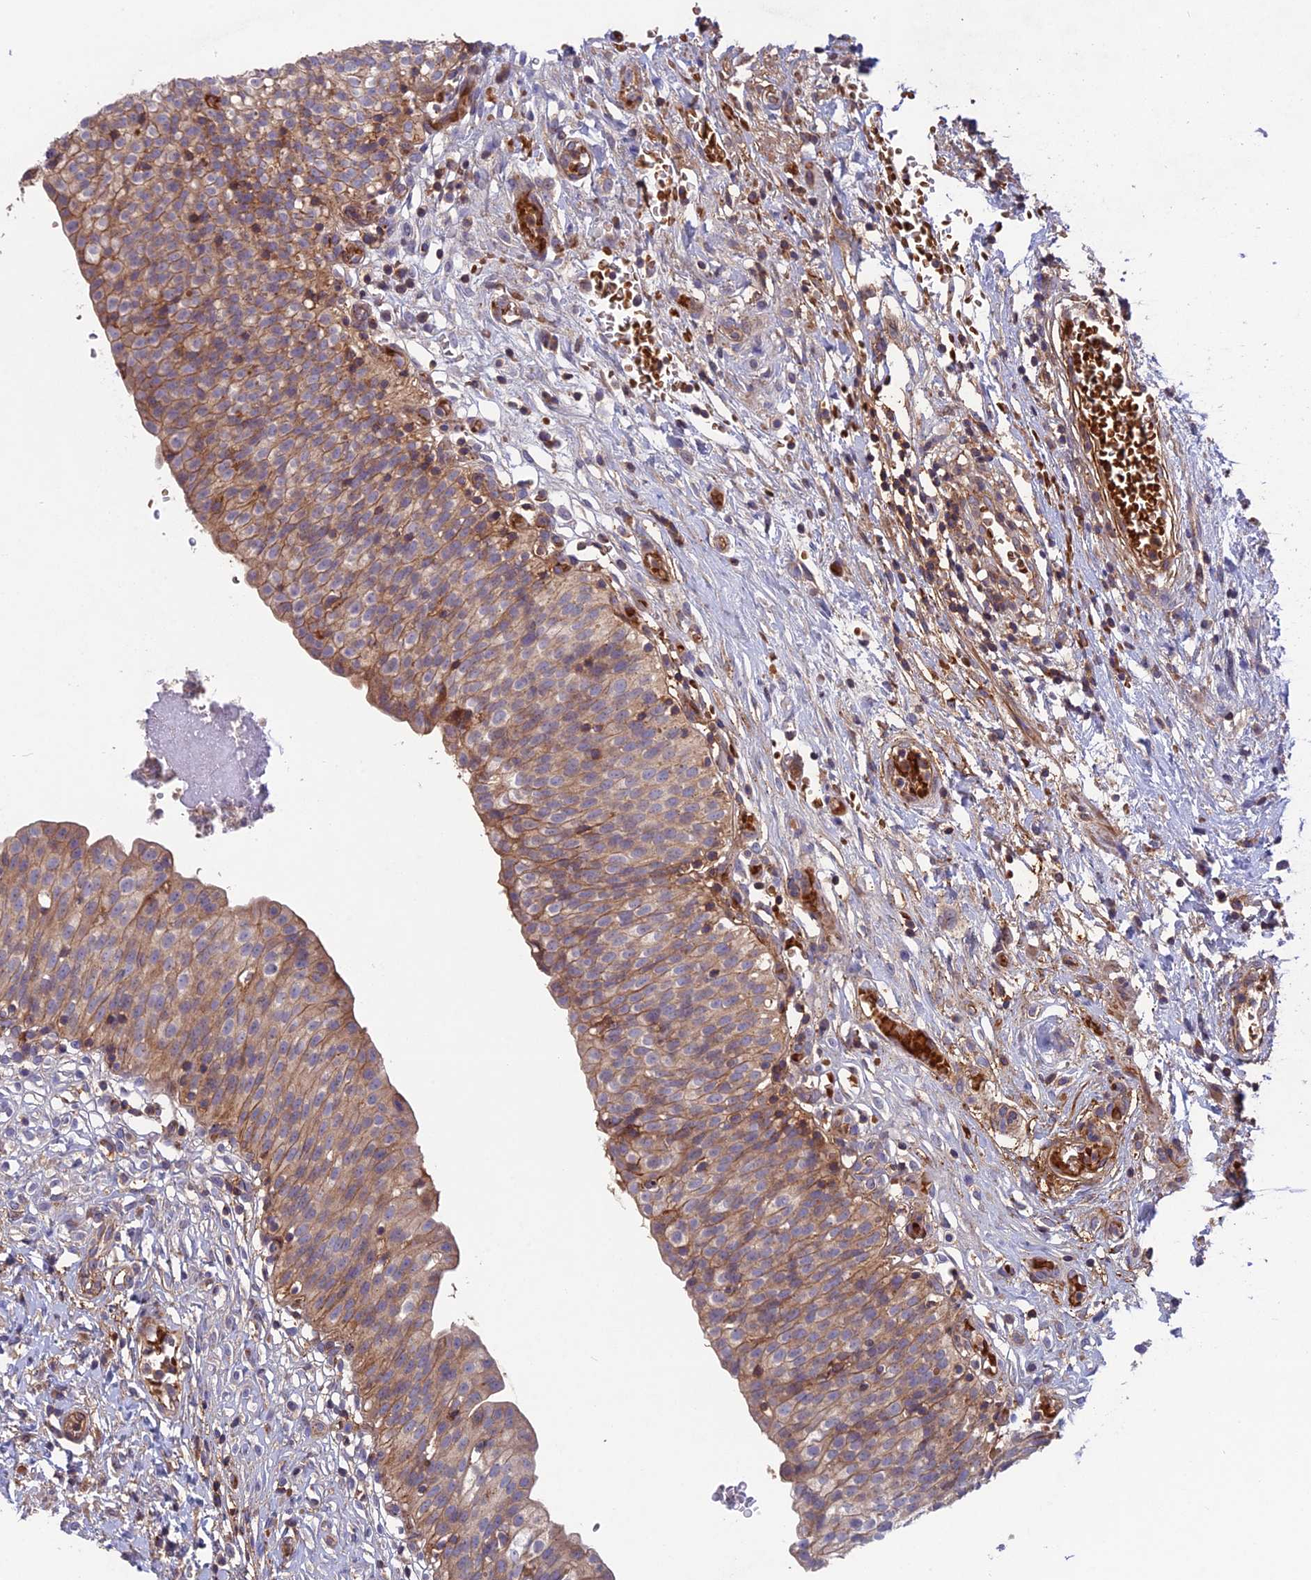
{"staining": {"intensity": "moderate", "quantity": ">75%", "location": "cytoplasmic/membranous"}, "tissue": "urinary bladder", "cell_type": "Urothelial cells", "image_type": "normal", "snomed": [{"axis": "morphology", "description": "Normal tissue, NOS"}, {"axis": "topography", "description": "Urinary bladder"}], "caption": "Protein expression analysis of normal human urinary bladder reveals moderate cytoplasmic/membranous staining in about >75% of urothelial cells. Nuclei are stained in blue.", "gene": "CPNE7", "patient": {"sex": "male", "age": 55}}